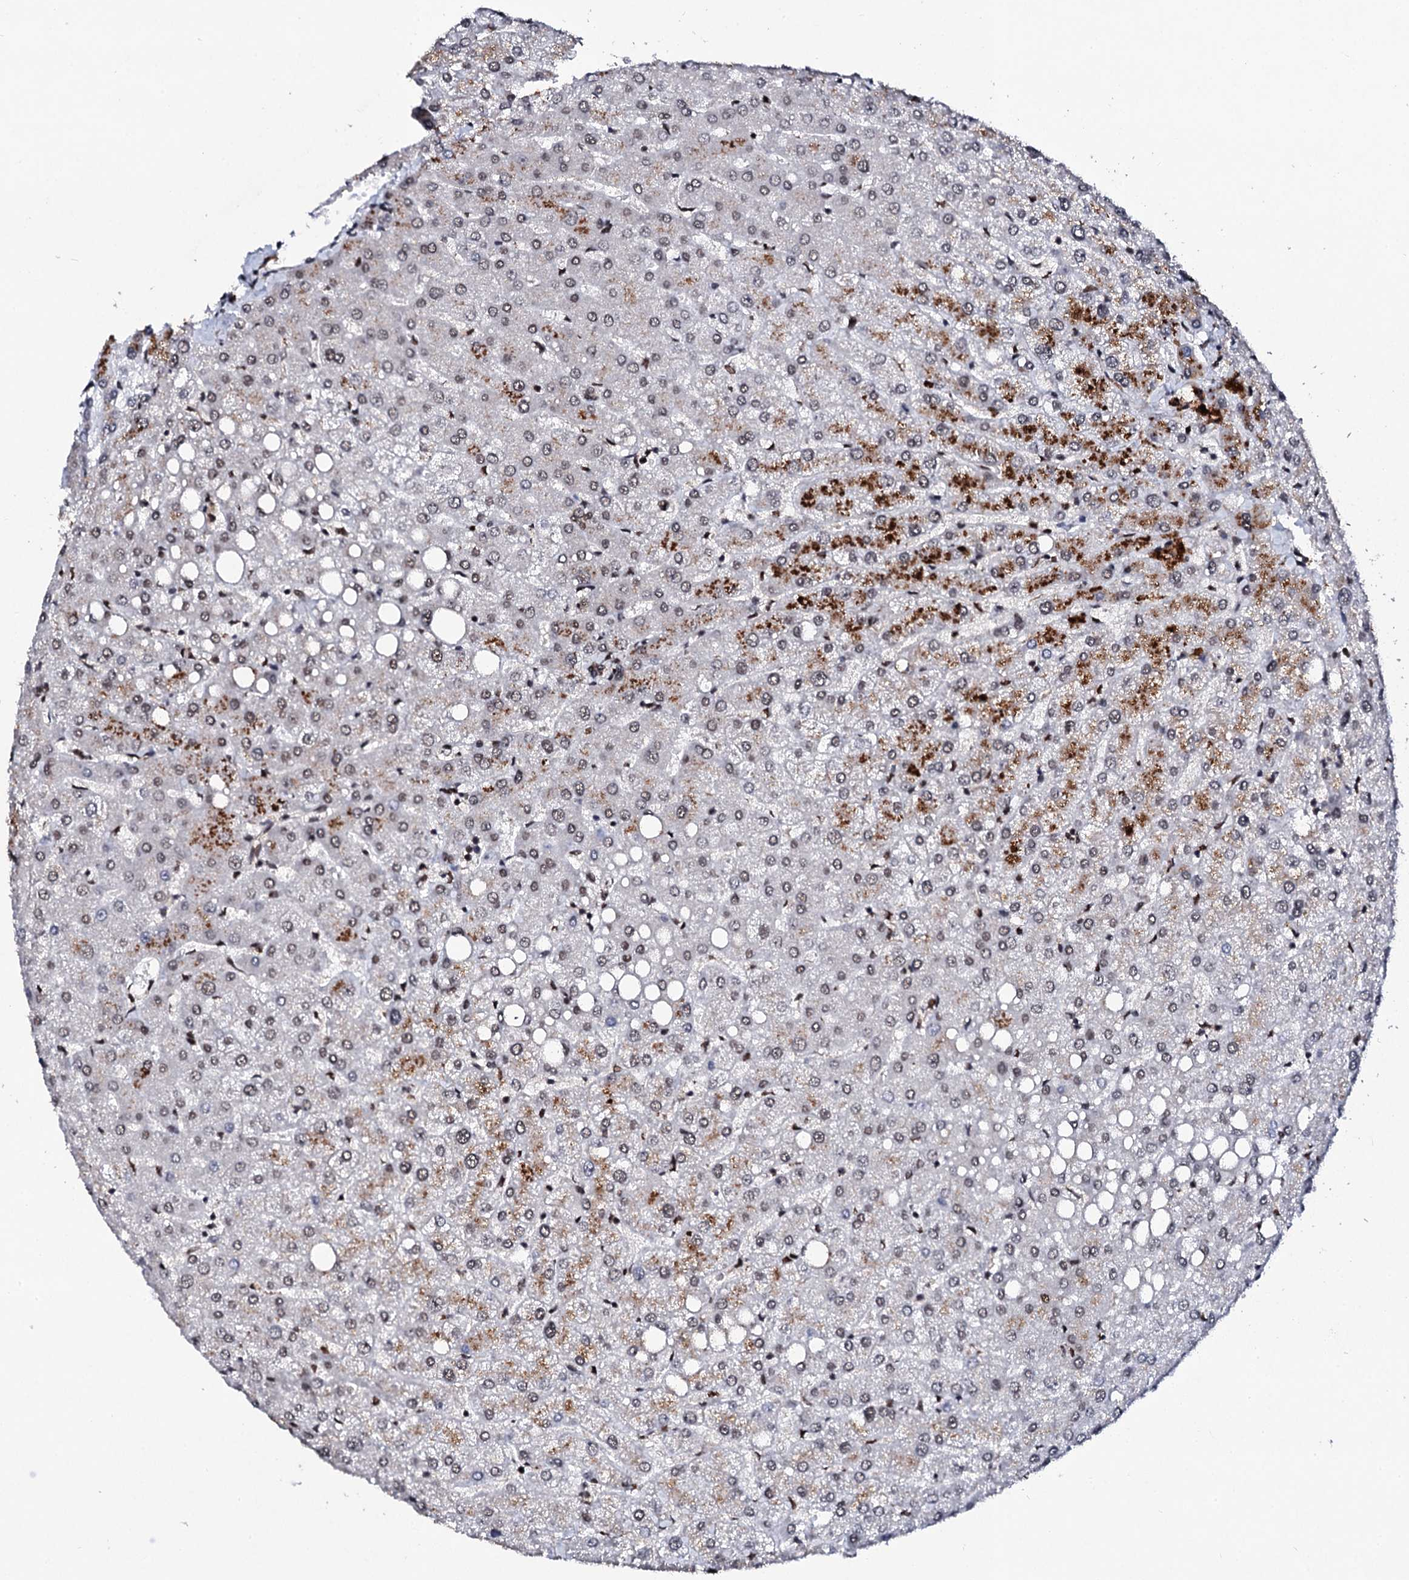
{"staining": {"intensity": "weak", "quantity": ">75%", "location": "nuclear"}, "tissue": "liver", "cell_type": "Cholangiocytes", "image_type": "normal", "snomed": [{"axis": "morphology", "description": "Normal tissue, NOS"}, {"axis": "topography", "description": "Liver"}], "caption": "IHC micrograph of unremarkable liver stained for a protein (brown), which demonstrates low levels of weak nuclear staining in about >75% of cholangiocytes.", "gene": "CSTF3", "patient": {"sex": "female", "age": 54}}